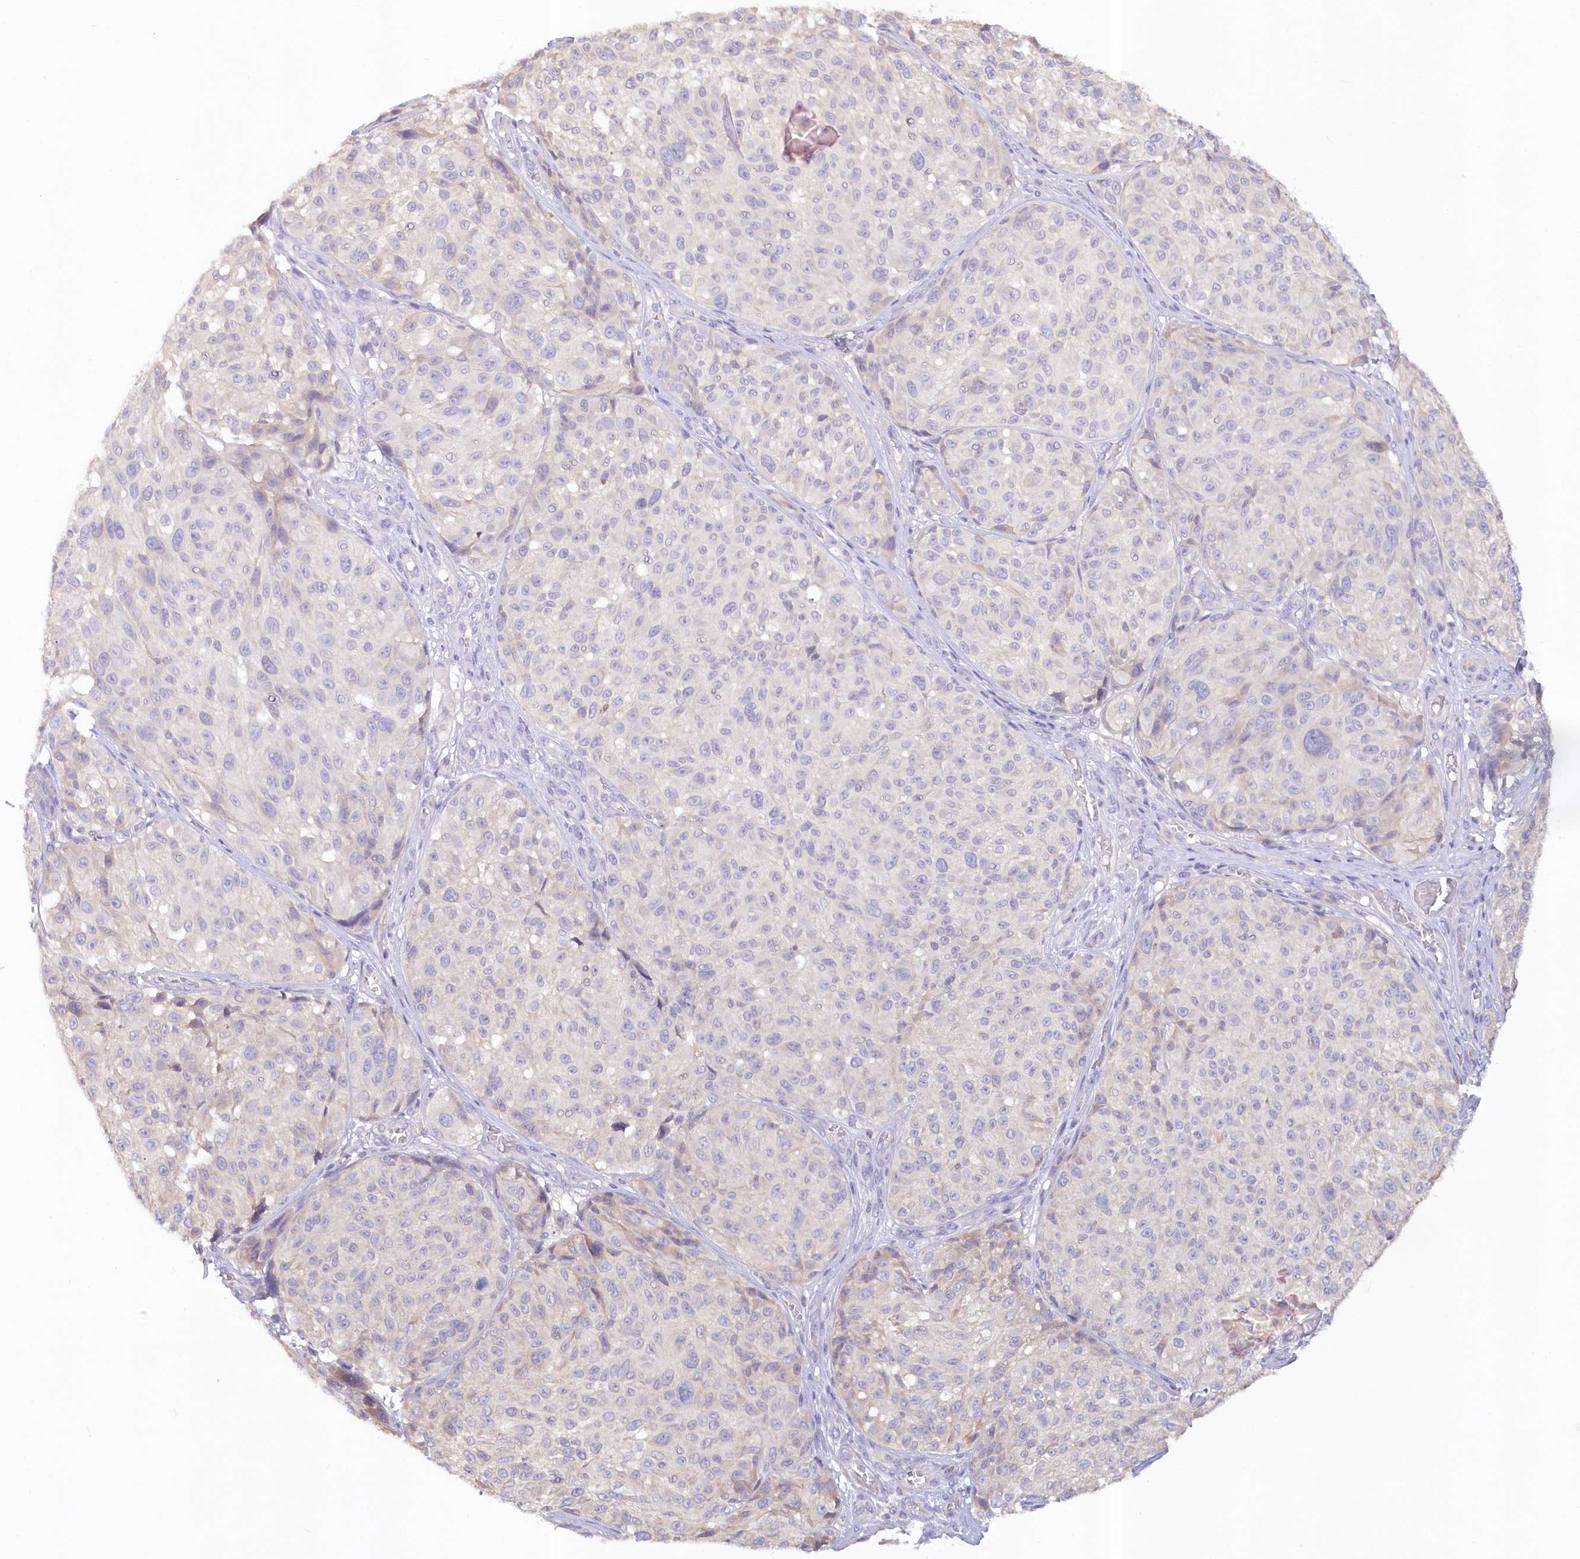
{"staining": {"intensity": "negative", "quantity": "none", "location": "none"}, "tissue": "melanoma", "cell_type": "Tumor cells", "image_type": "cancer", "snomed": [{"axis": "morphology", "description": "Malignant melanoma, NOS"}, {"axis": "topography", "description": "Skin"}], "caption": "IHC image of neoplastic tissue: human melanoma stained with DAB (3,3'-diaminobenzidine) reveals no significant protein staining in tumor cells. (Immunohistochemistry (ihc), brightfield microscopy, high magnification).", "gene": "PAIP2", "patient": {"sex": "male", "age": 83}}